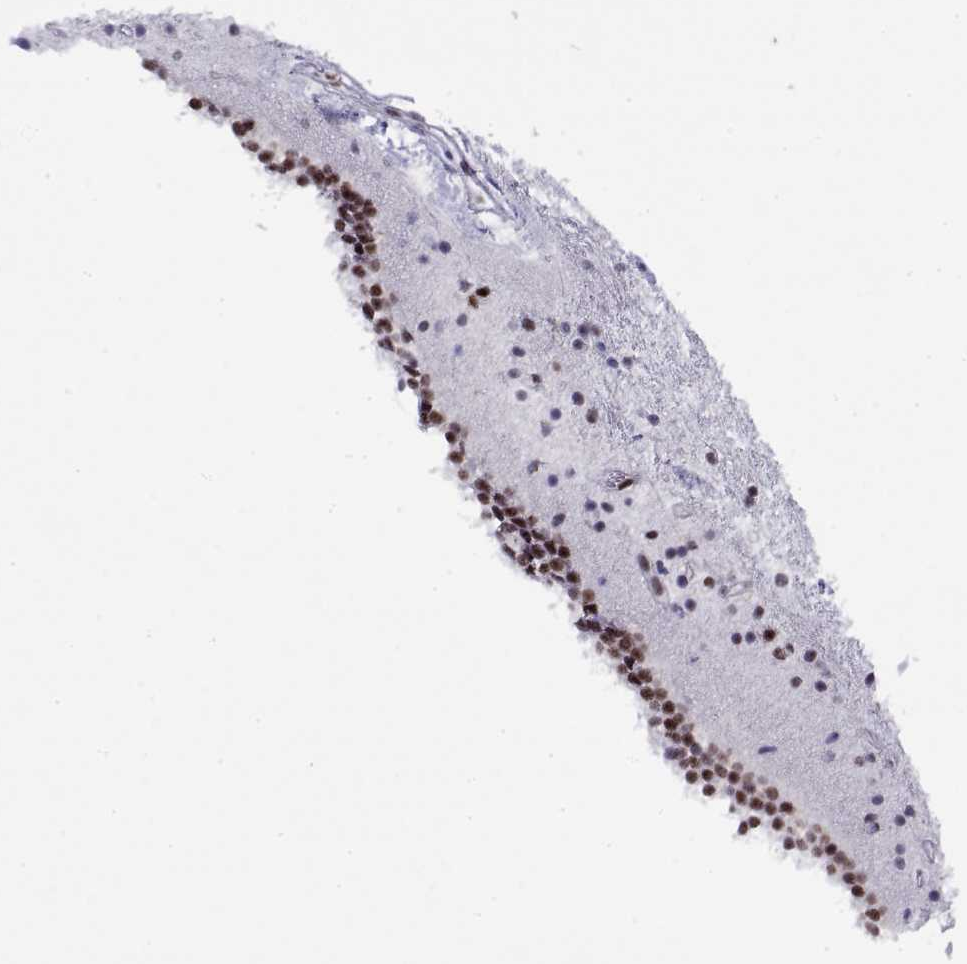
{"staining": {"intensity": "moderate", "quantity": "<25%", "location": "nuclear"}, "tissue": "caudate", "cell_type": "Glial cells", "image_type": "normal", "snomed": [{"axis": "morphology", "description": "Normal tissue, NOS"}, {"axis": "topography", "description": "Lateral ventricle wall"}], "caption": "Approximately <25% of glial cells in normal human caudate reveal moderate nuclear protein staining as visualized by brown immunohistochemical staining.", "gene": "POLDIP3", "patient": {"sex": "female", "age": 71}}